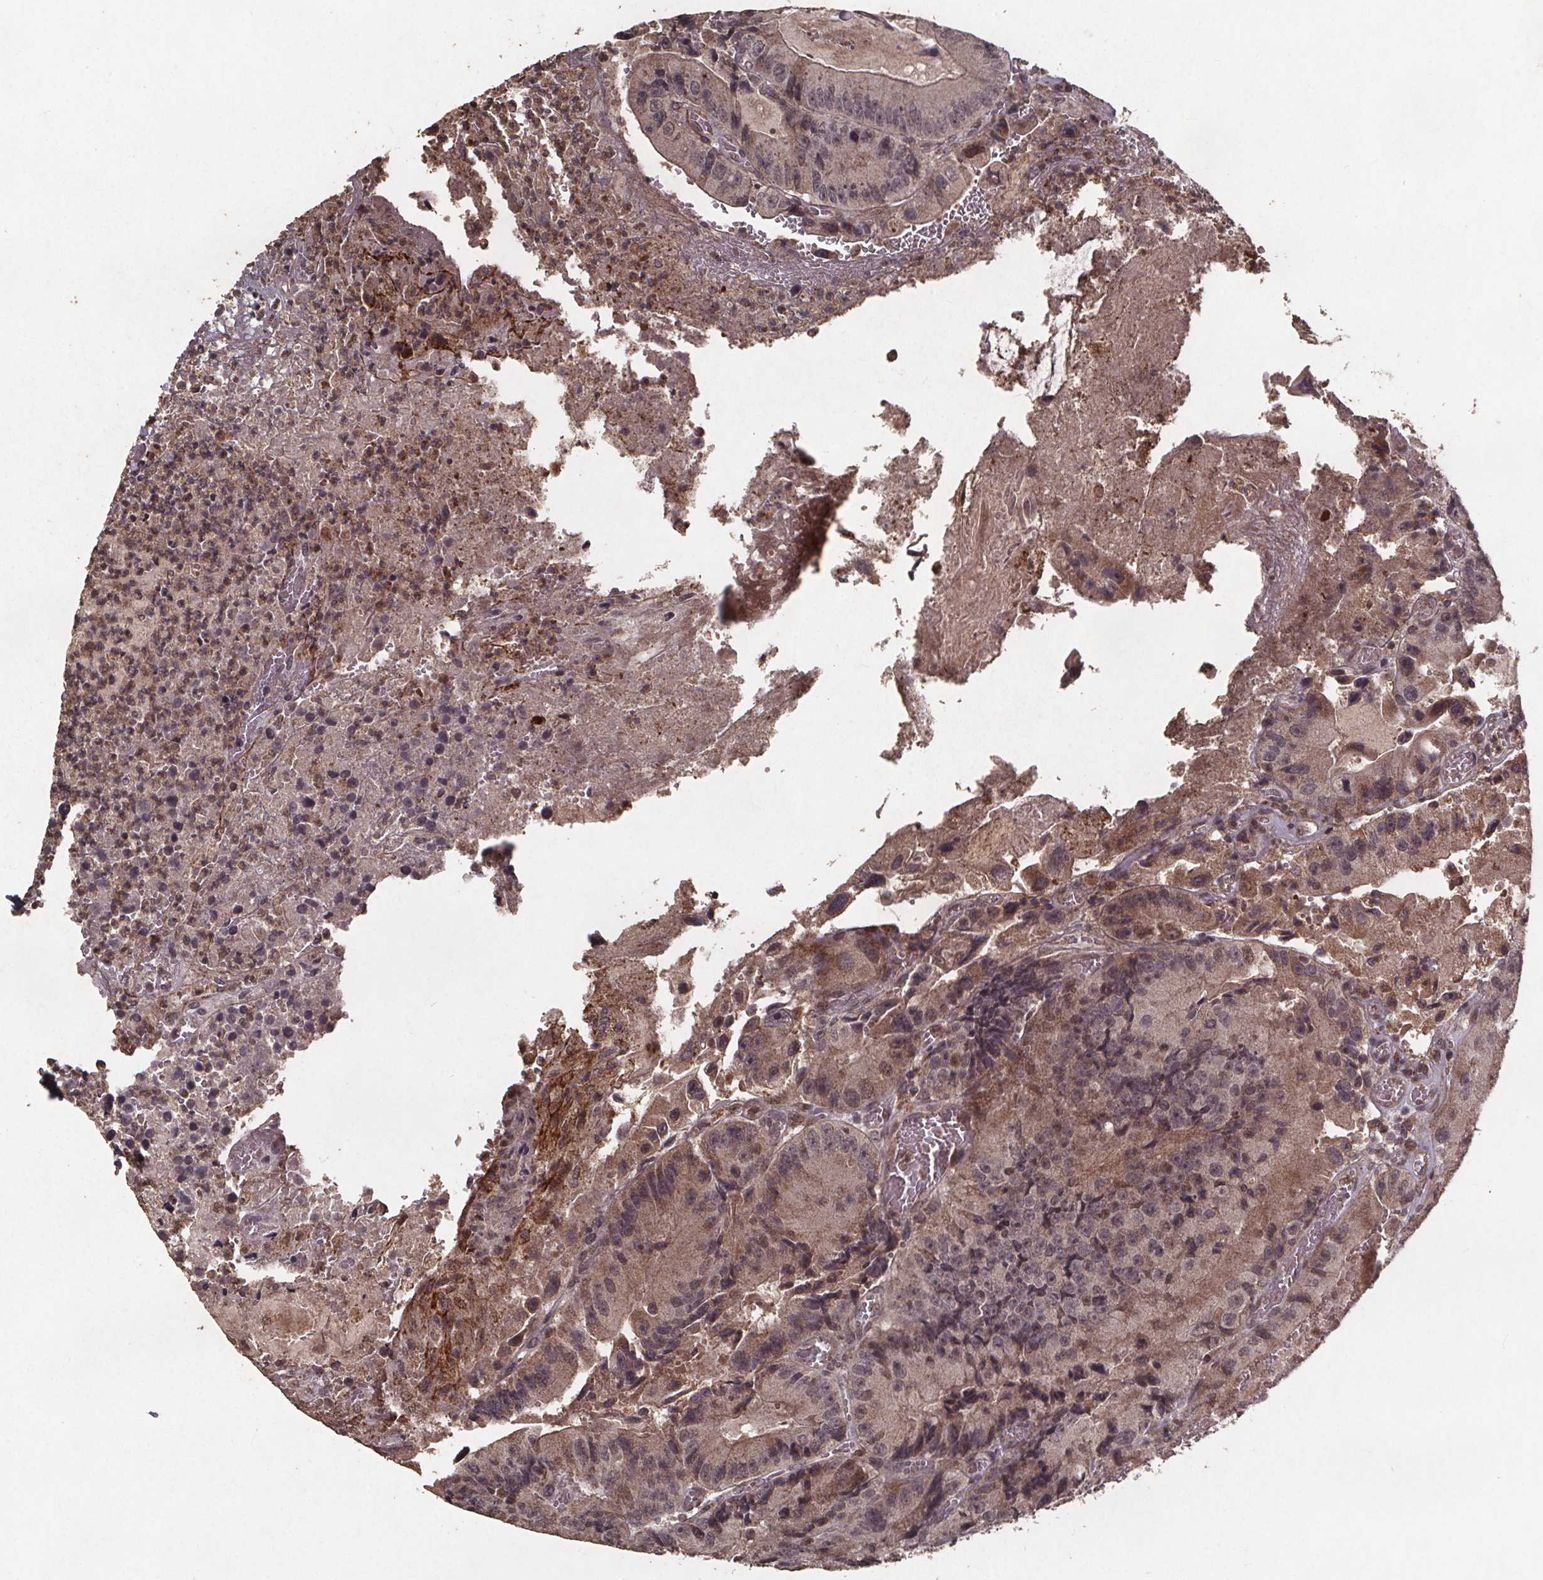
{"staining": {"intensity": "weak", "quantity": "<25%", "location": "nuclear"}, "tissue": "colorectal cancer", "cell_type": "Tumor cells", "image_type": "cancer", "snomed": [{"axis": "morphology", "description": "Adenocarcinoma, NOS"}, {"axis": "topography", "description": "Colon"}], "caption": "Immunohistochemistry (IHC) photomicrograph of neoplastic tissue: human colorectal cancer stained with DAB exhibits no significant protein expression in tumor cells. (DAB immunohistochemistry with hematoxylin counter stain).", "gene": "GPX3", "patient": {"sex": "female", "age": 86}}